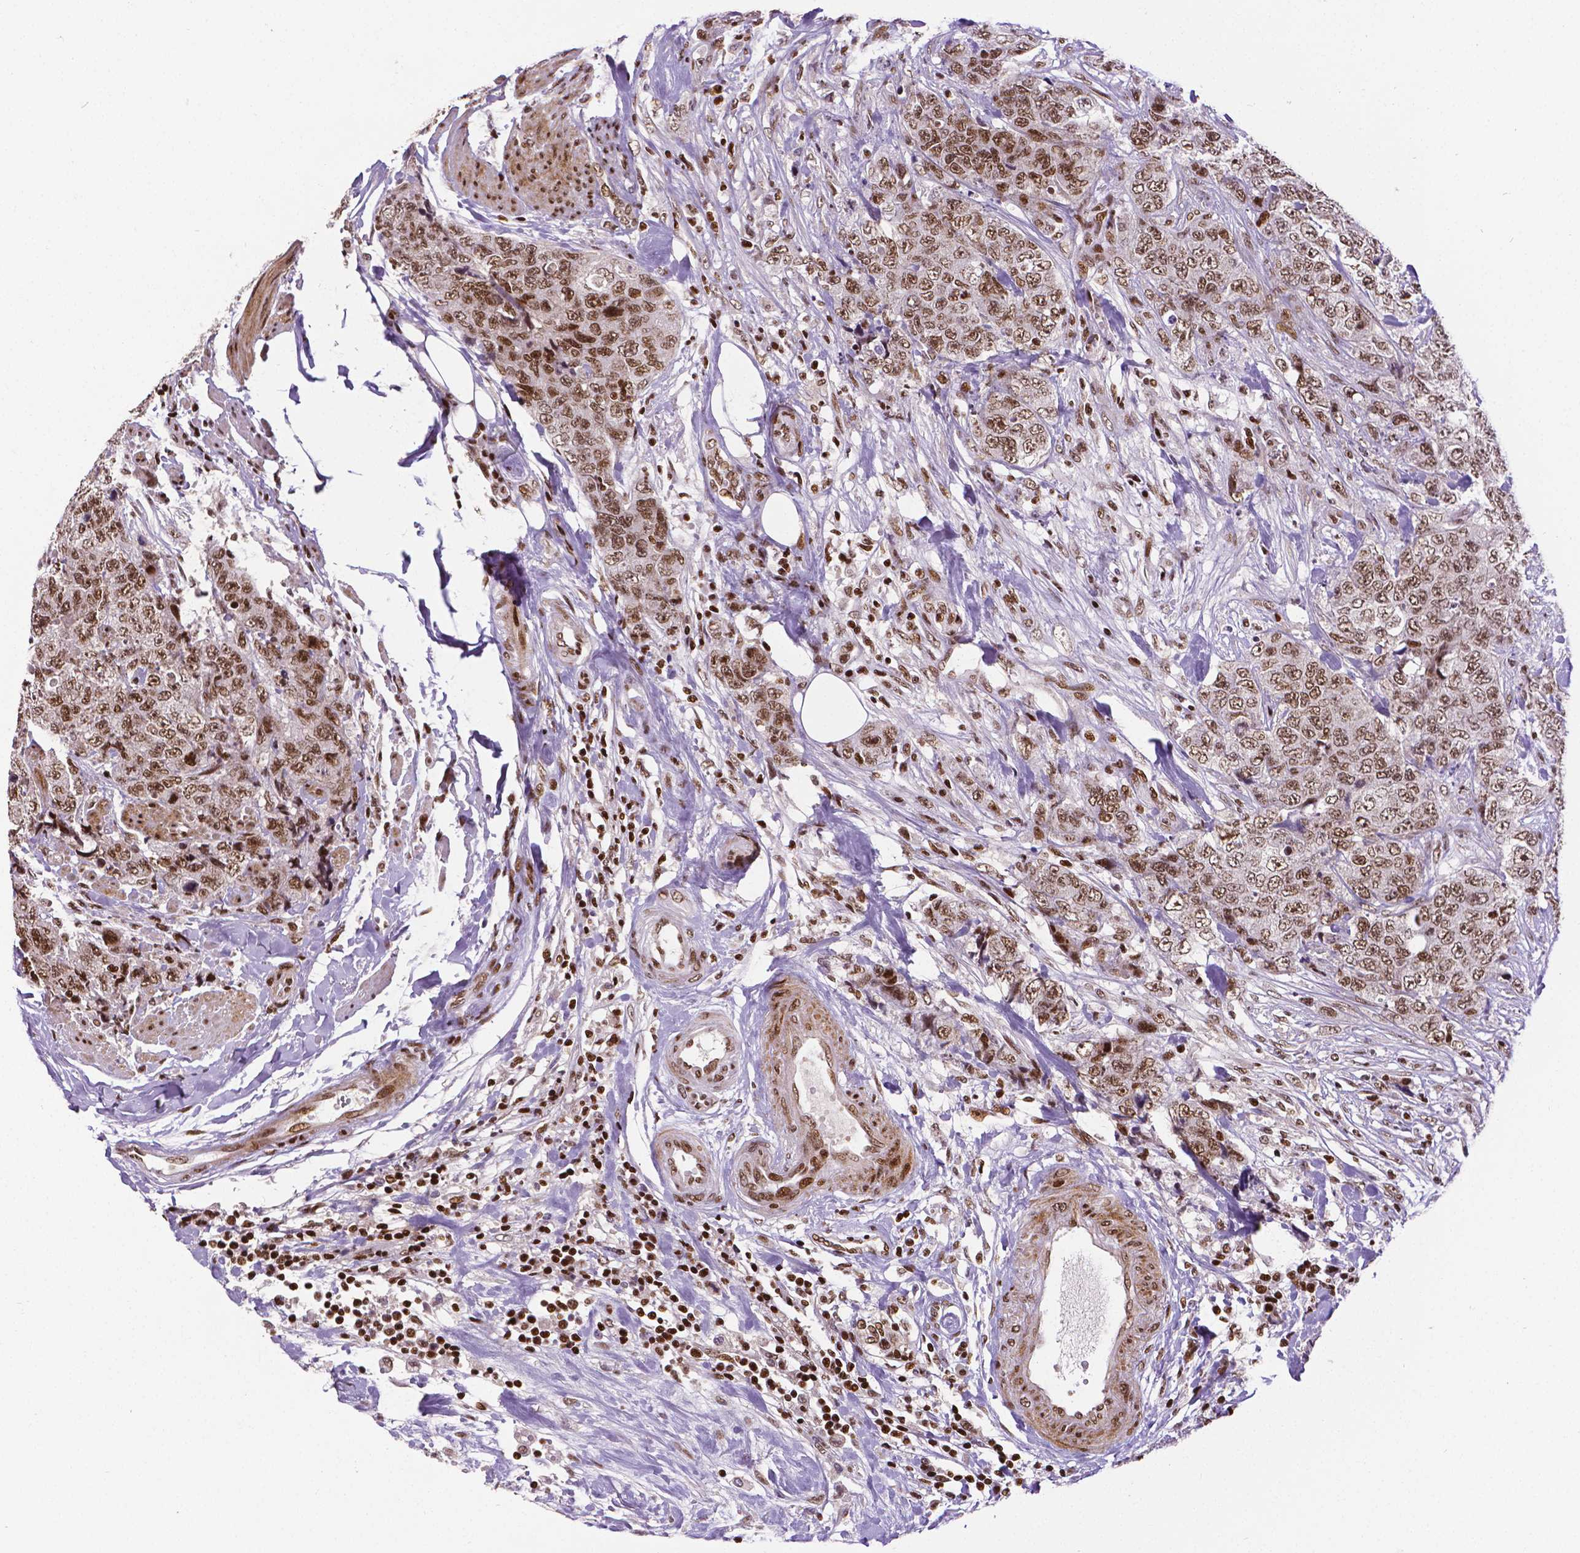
{"staining": {"intensity": "moderate", "quantity": ">75%", "location": "nuclear"}, "tissue": "urothelial cancer", "cell_type": "Tumor cells", "image_type": "cancer", "snomed": [{"axis": "morphology", "description": "Urothelial carcinoma, High grade"}, {"axis": "topography", "description": "Urinary bladder"}], "caption": "Immunohistochemical staining of human urothelial cancer displays medium levels of moderate nuclear staining in approximately >75% of tumor cells.", "gene": "CTCF", "patient": {"sex": "female", "age": 78}}